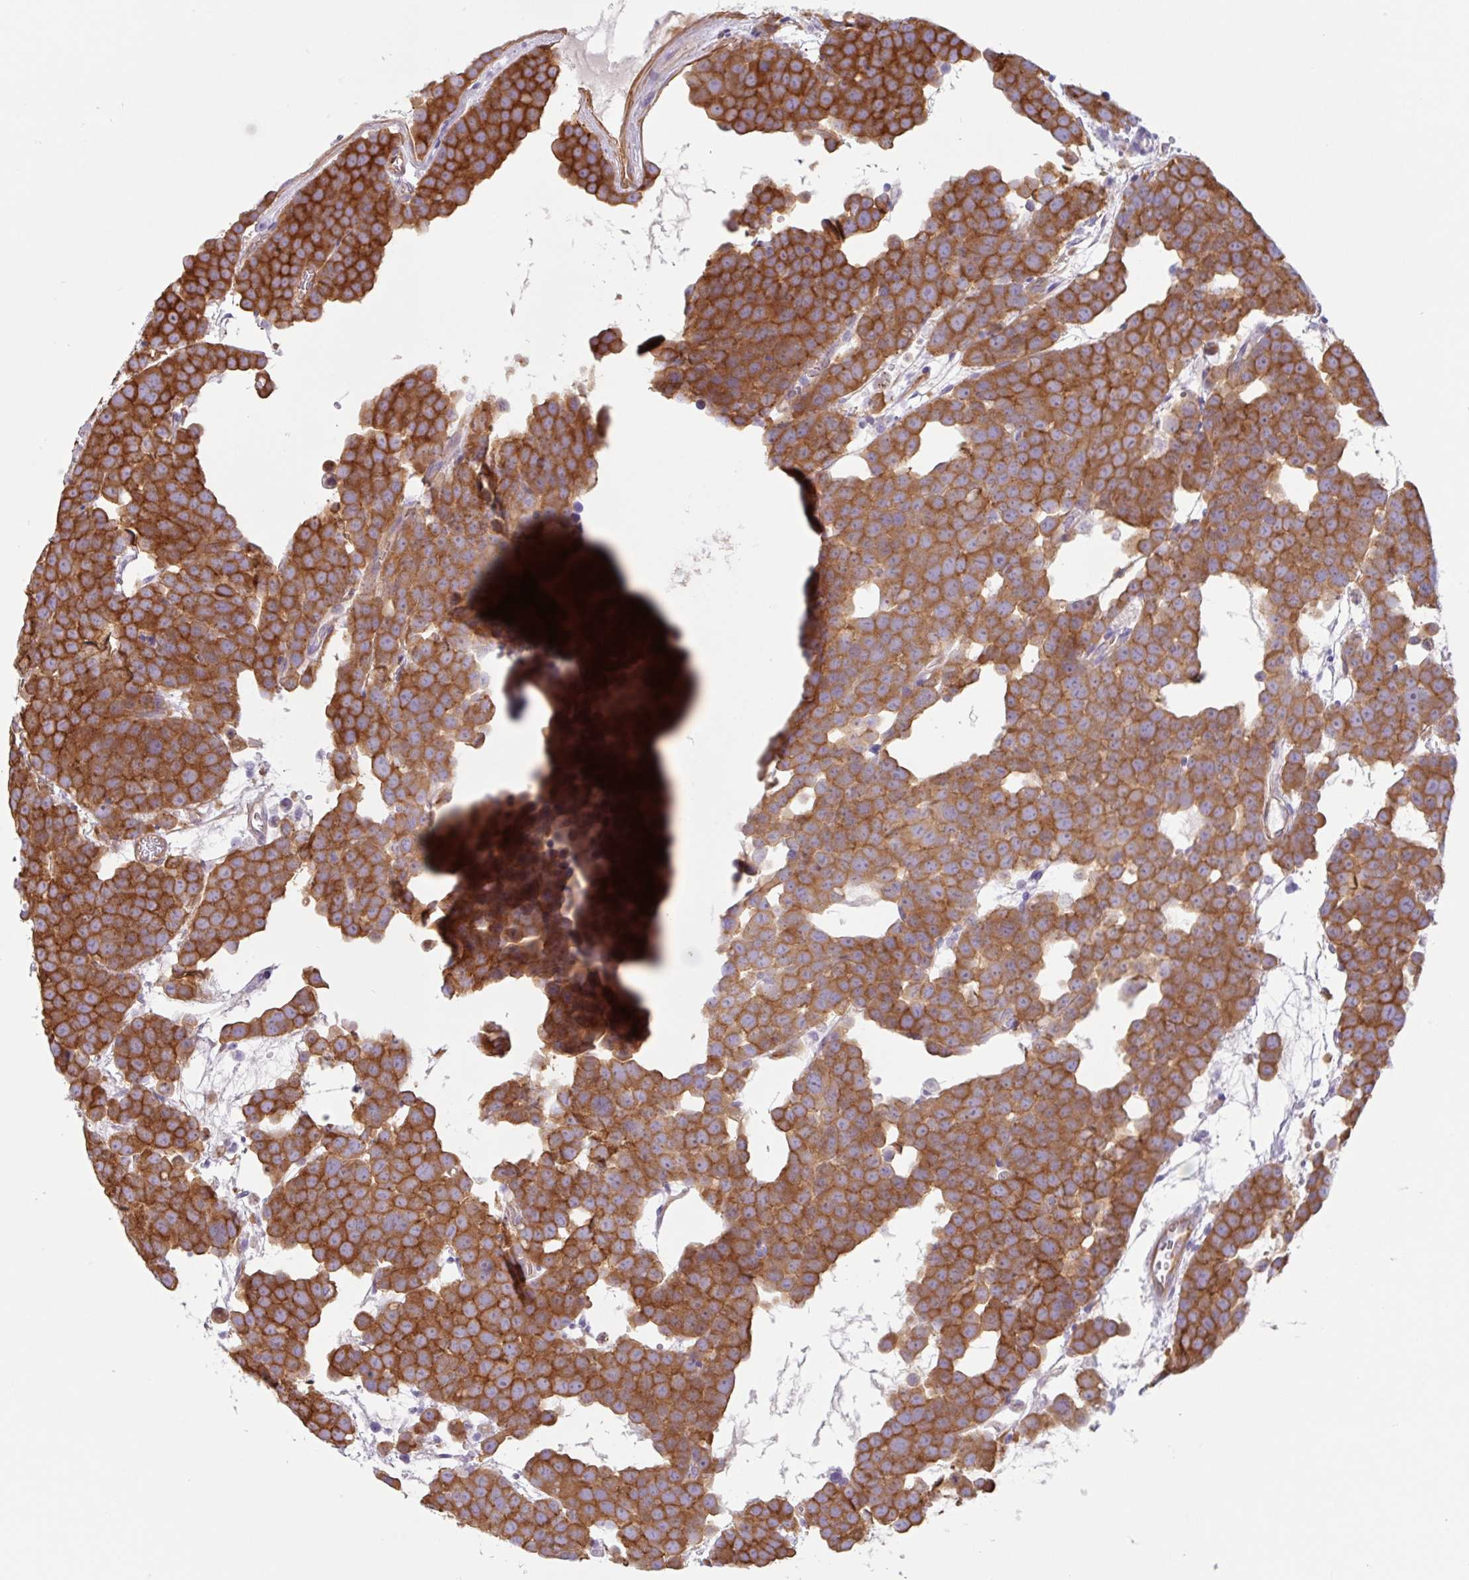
{"staining": {"intensity": "strong", "quantity": ">75%", "location": "cytoplasmic/membranous"}, "tissue": "testis cancer", "cell_type": "Tumor cells", "image_type": "cancer", "snomed": [{"axis": "morphology", "description": "Seminoma, NOS"}, {"axis": "topography", "description": "Testis"}], "caption": "Immunohistochemical staining of human testis cancer displays high levels of strong cytoplasmic/membranous expression in about >75% of tumor cells.", "gene": "MYH10", "patient": {"sex": "male", "age": 71}}